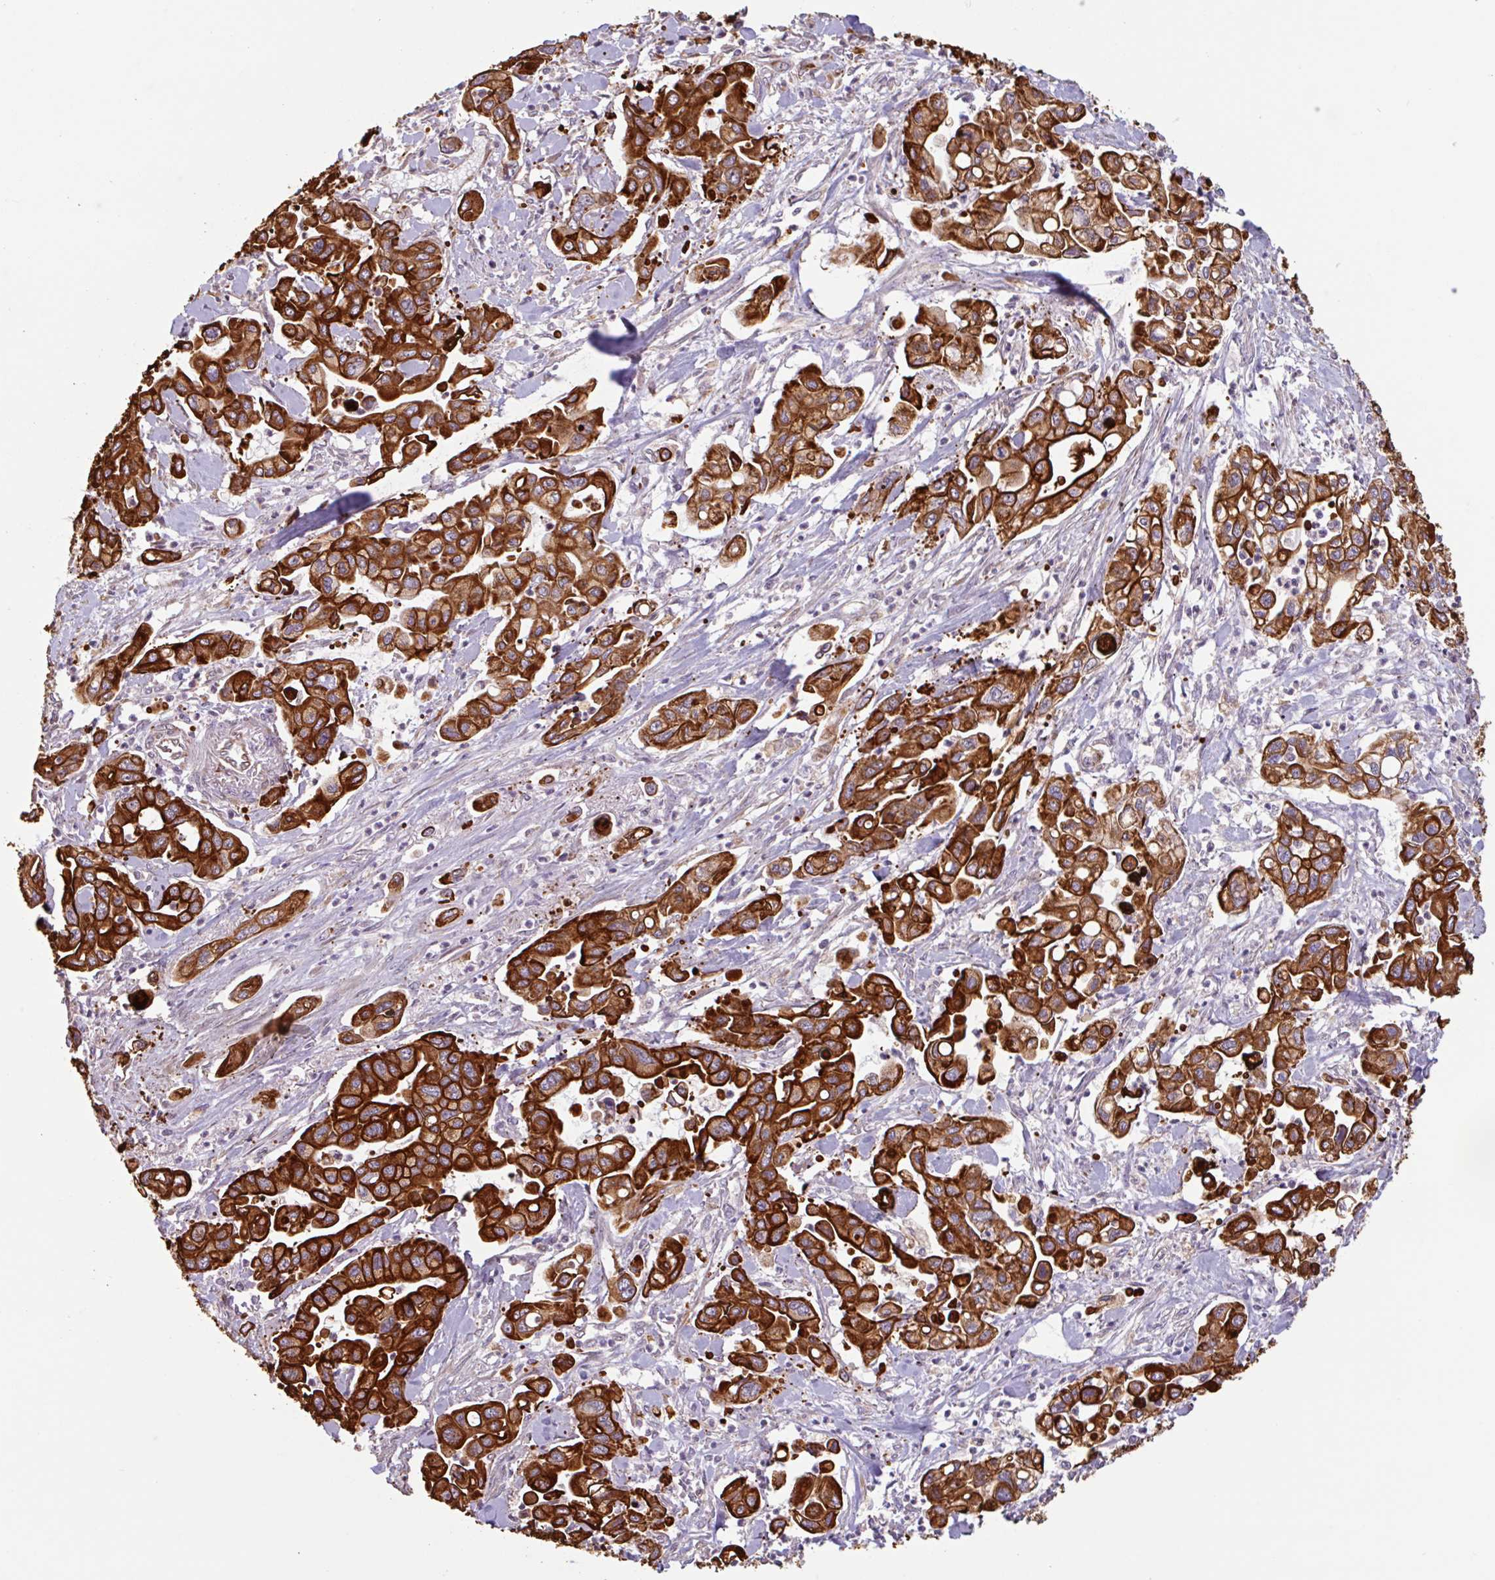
{"staining": {"intensity": "strong", "quantity": ">75%", "location": "cytoplasmic/membranous"}, "tissue": "pancreatic cancer", "cell_type": "Tumor cells", "image_type": "cancer", "snomed": [{"axis": "morphology", "description": "Adenocarcinoma, NOS"}, {"axis": "topography", "description": "Pancreas"}], "caption": "Pancreatic cancer was stained to show a protein in brown. There is high levels of strong cytoplasmic/membranous expression in approximately >75% of tumor cells.", "gene": "ZNF790", "patient": {"sex": "male", "age": 62}}